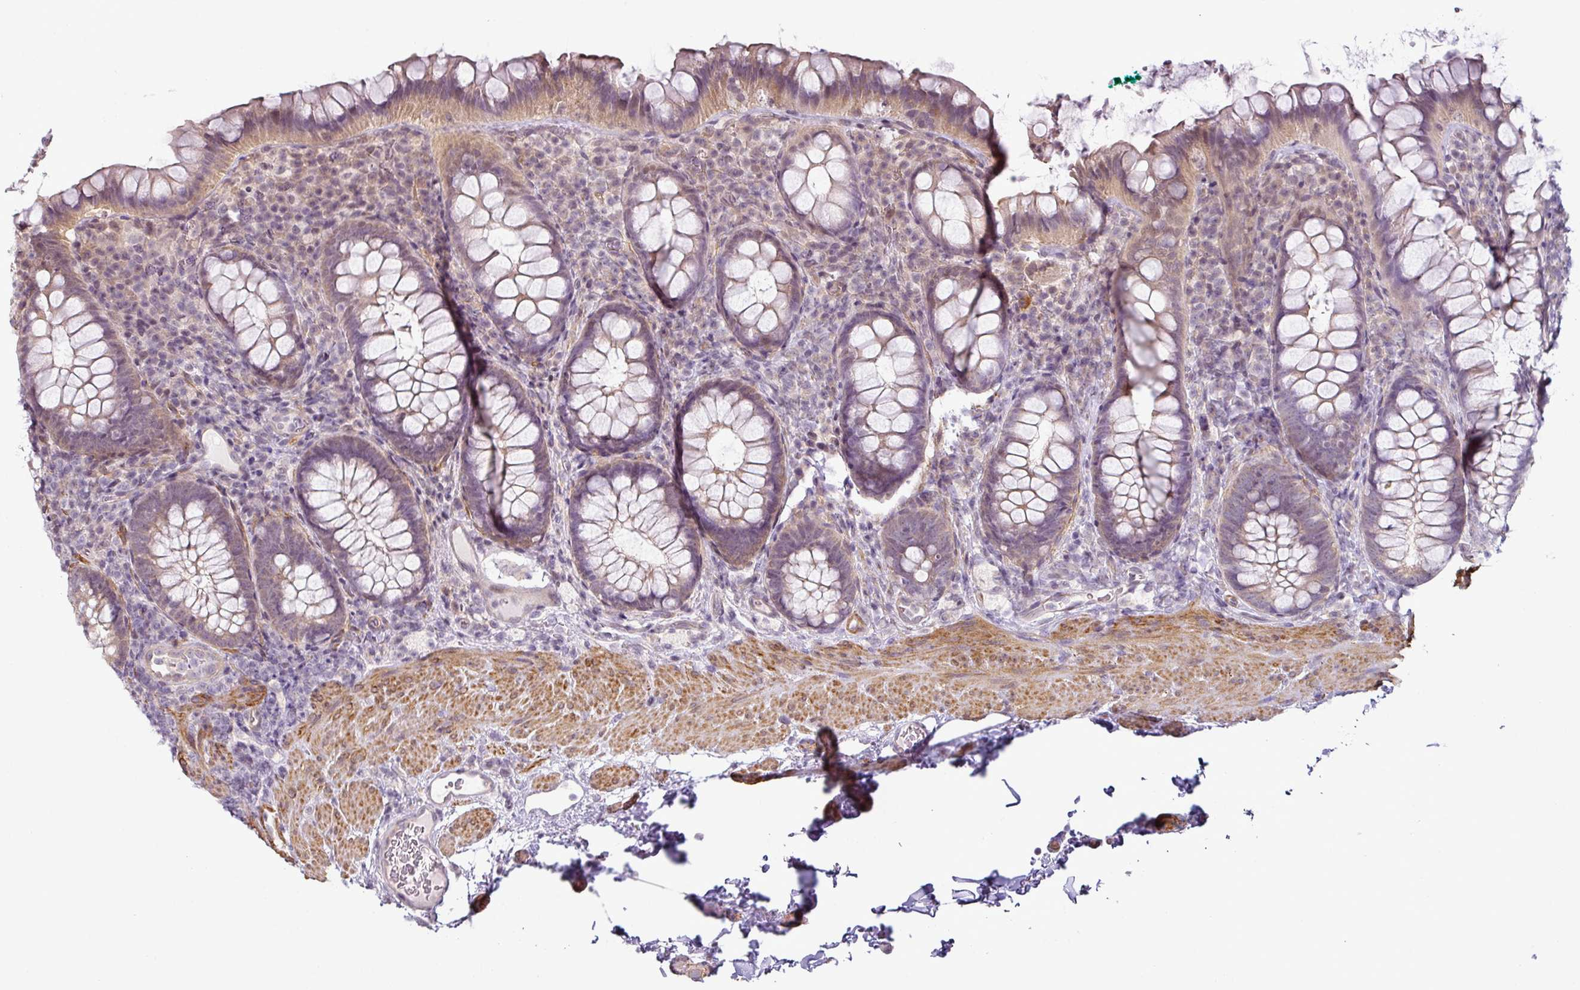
{"staining": {"intensity": "weak", "quantity": "25%-75%", "location": "cytoplasmic/membranous"}, "tissue": "rectum", "cell_type": "Glandular cells", "image_type": "normal", "snomed": [{"axis": "morphology", "description": "Normal tissue, NOS"}, {"axis": "topography", "description": "Rectum"}], "caption": "An IHC photomicrograph of normal tissue is shown. Protein staining in brown labels weak cytoplasmic/membranous positivity in rectum within glandular cells. The staining is performed using DAB (3,3'-diaminobenzidine) brown chromogen to label protein expression. The nuclei are counter-stained blue using hematoxylin.", "gene": "OR52D1", "patient": {"sex": "female", "age": 69}}